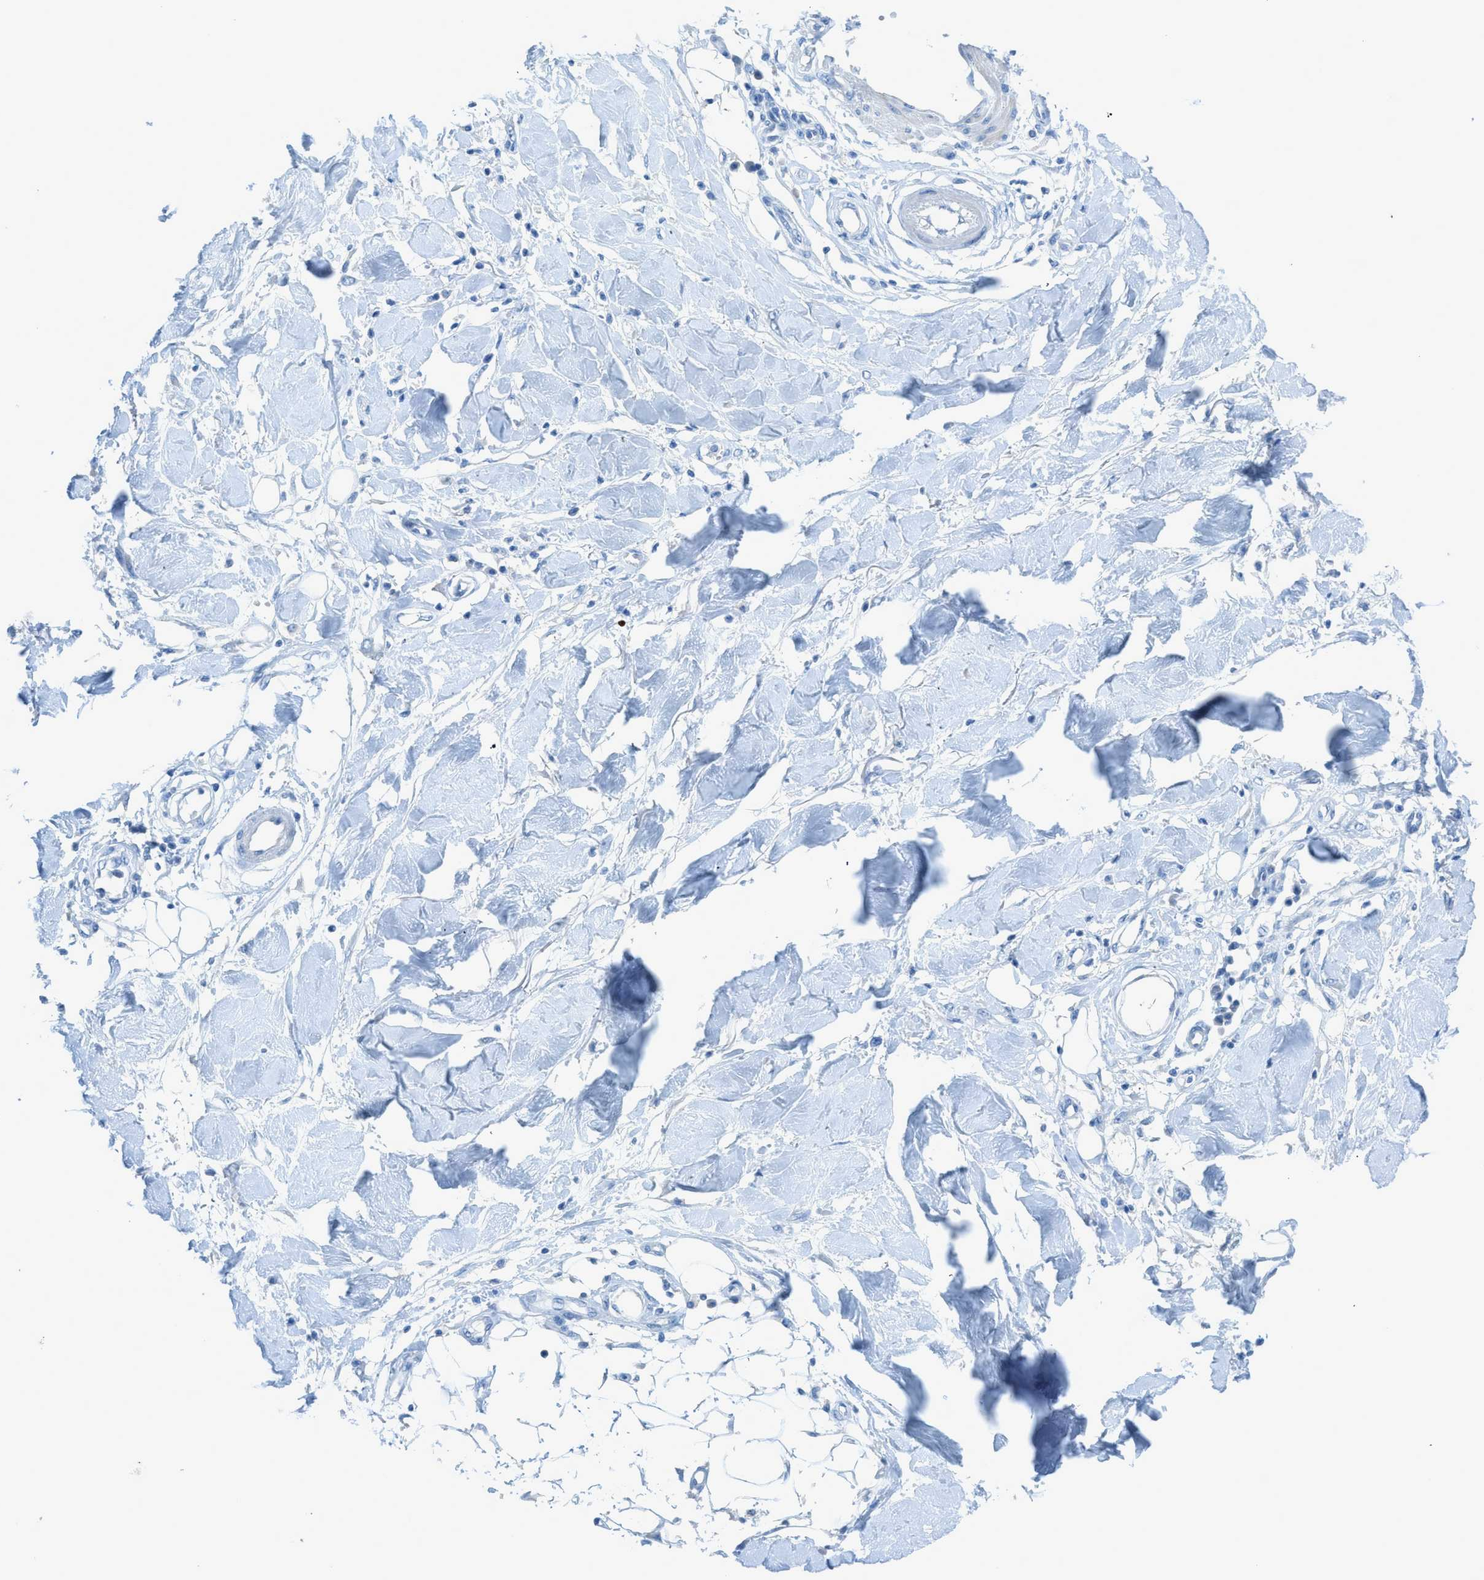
{"staining": {"intensity": "negative", "quantity": "none", "location": "none"}, "tissue": "adipose tissue", "cell_type": "Adipocytes", "image_type": "normal", "snomed": [{"axis": "morphology", "description": "Normal tissue, NOS"}, {"axis": "morphology", "description": "Squamous cell carcinoma, NOS"}, {"axis": "topography", "description": "Skin"}, {"axis": "topography", "description": "Peripheral nerve tissue"}], "caption": "High magnification brightfield microscopy of normal adipose tissue stained with DAB (3,3'-diaminobenzidine) (brown) and counterstained with hematoxylin (blue): adipocytes show no significant expression. Brightfield microscopy of immunohistochemistry stained with DAB (brown) and hematoxylin (blue), captured at high magnification.", "gene": "ACAN", "patient": {"sex": "male", "age": 83}}